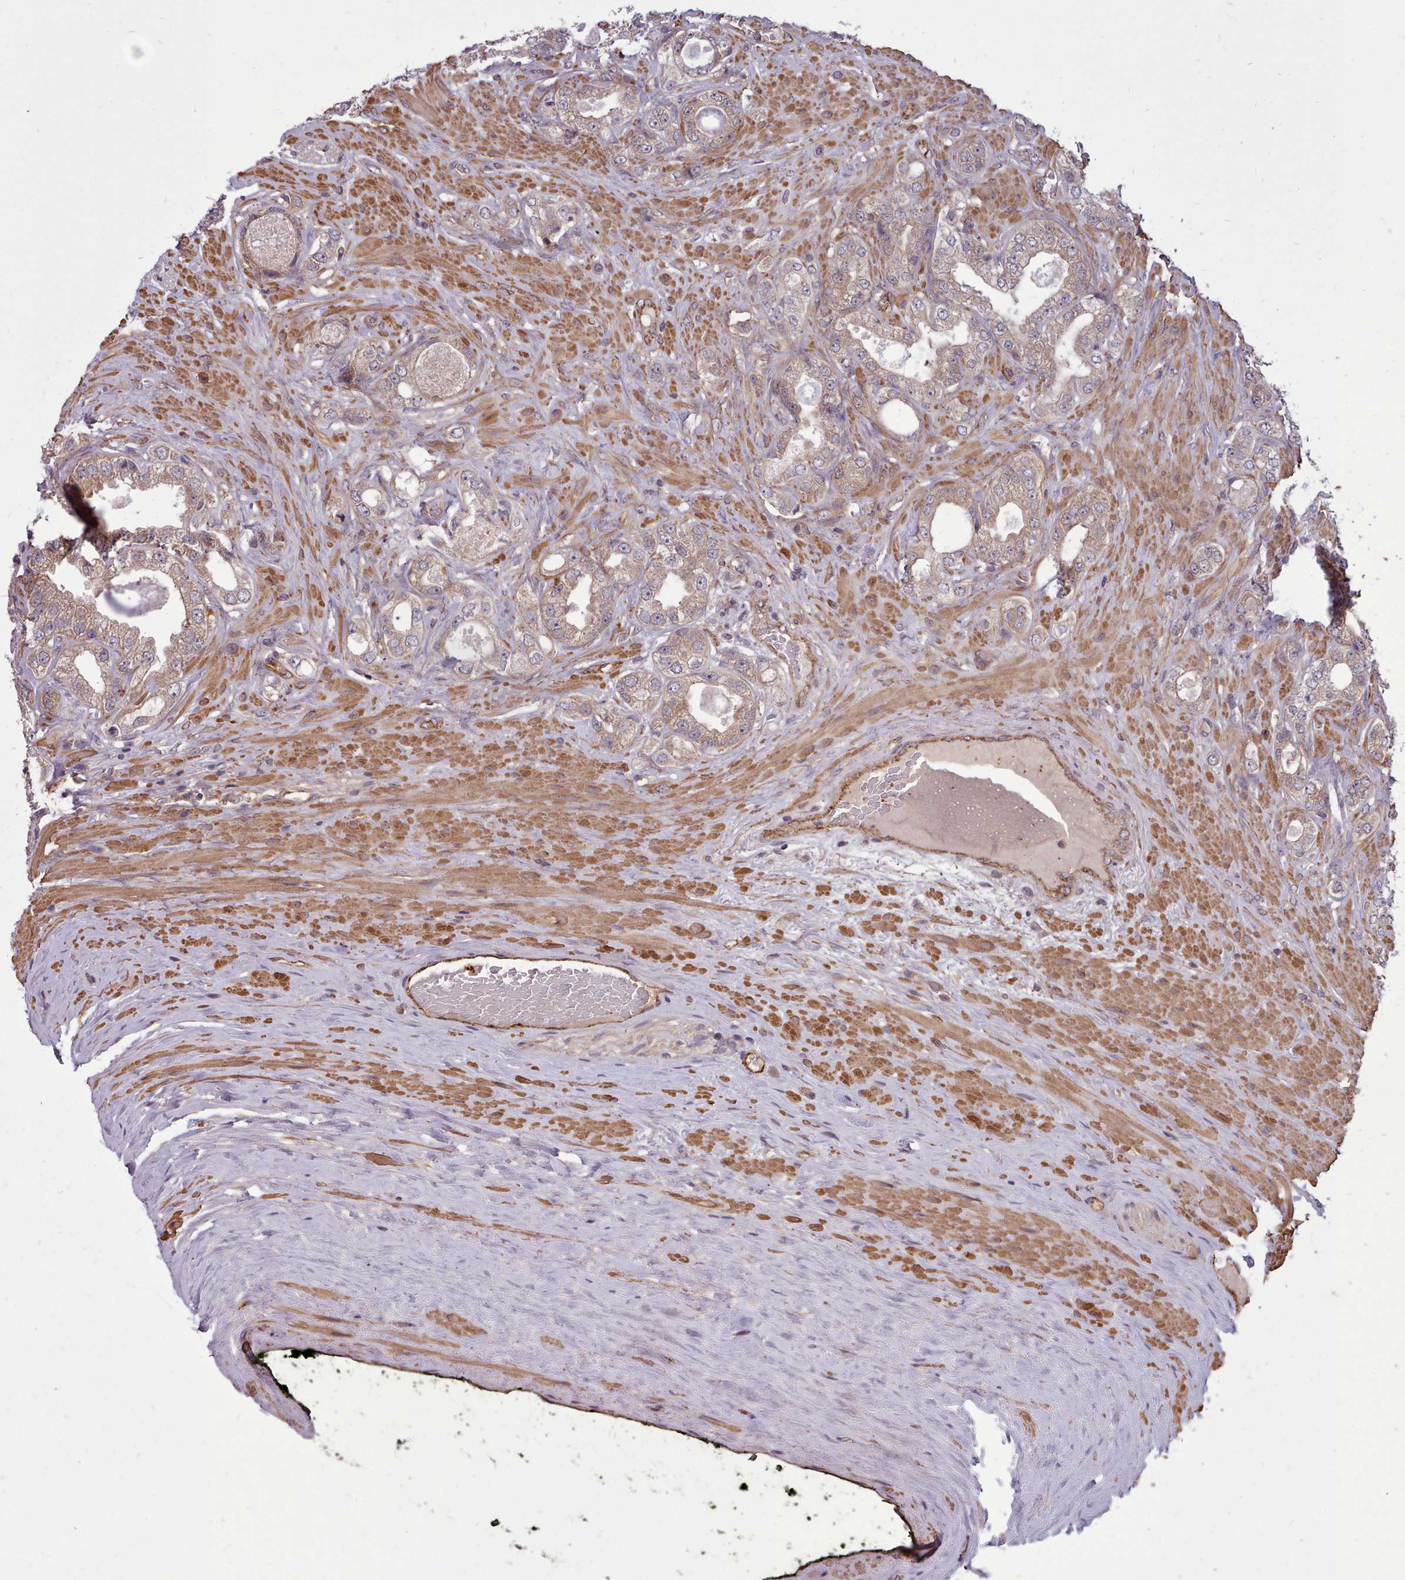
{"staining": {"intensity": "weak", "quantity": ">75%", "location": "cytoplasmic/membranous"}, "tissue": "prostate cancer", "cell_type": "Tumor cells", "image_type": "cancer", "snomed": [{"axis": "morphology", "description": "Adenocarcinoma, Low grade"}, {"axis": "topography", "description": "Prostate"}], "caption": "A histopathology image of human prostate cancer stained for a protein shows weak cytoplasmic/membranous brown staining in tumor cells.", "gene": "STUB1", "patient": {"sex": "male", "age": 63}}